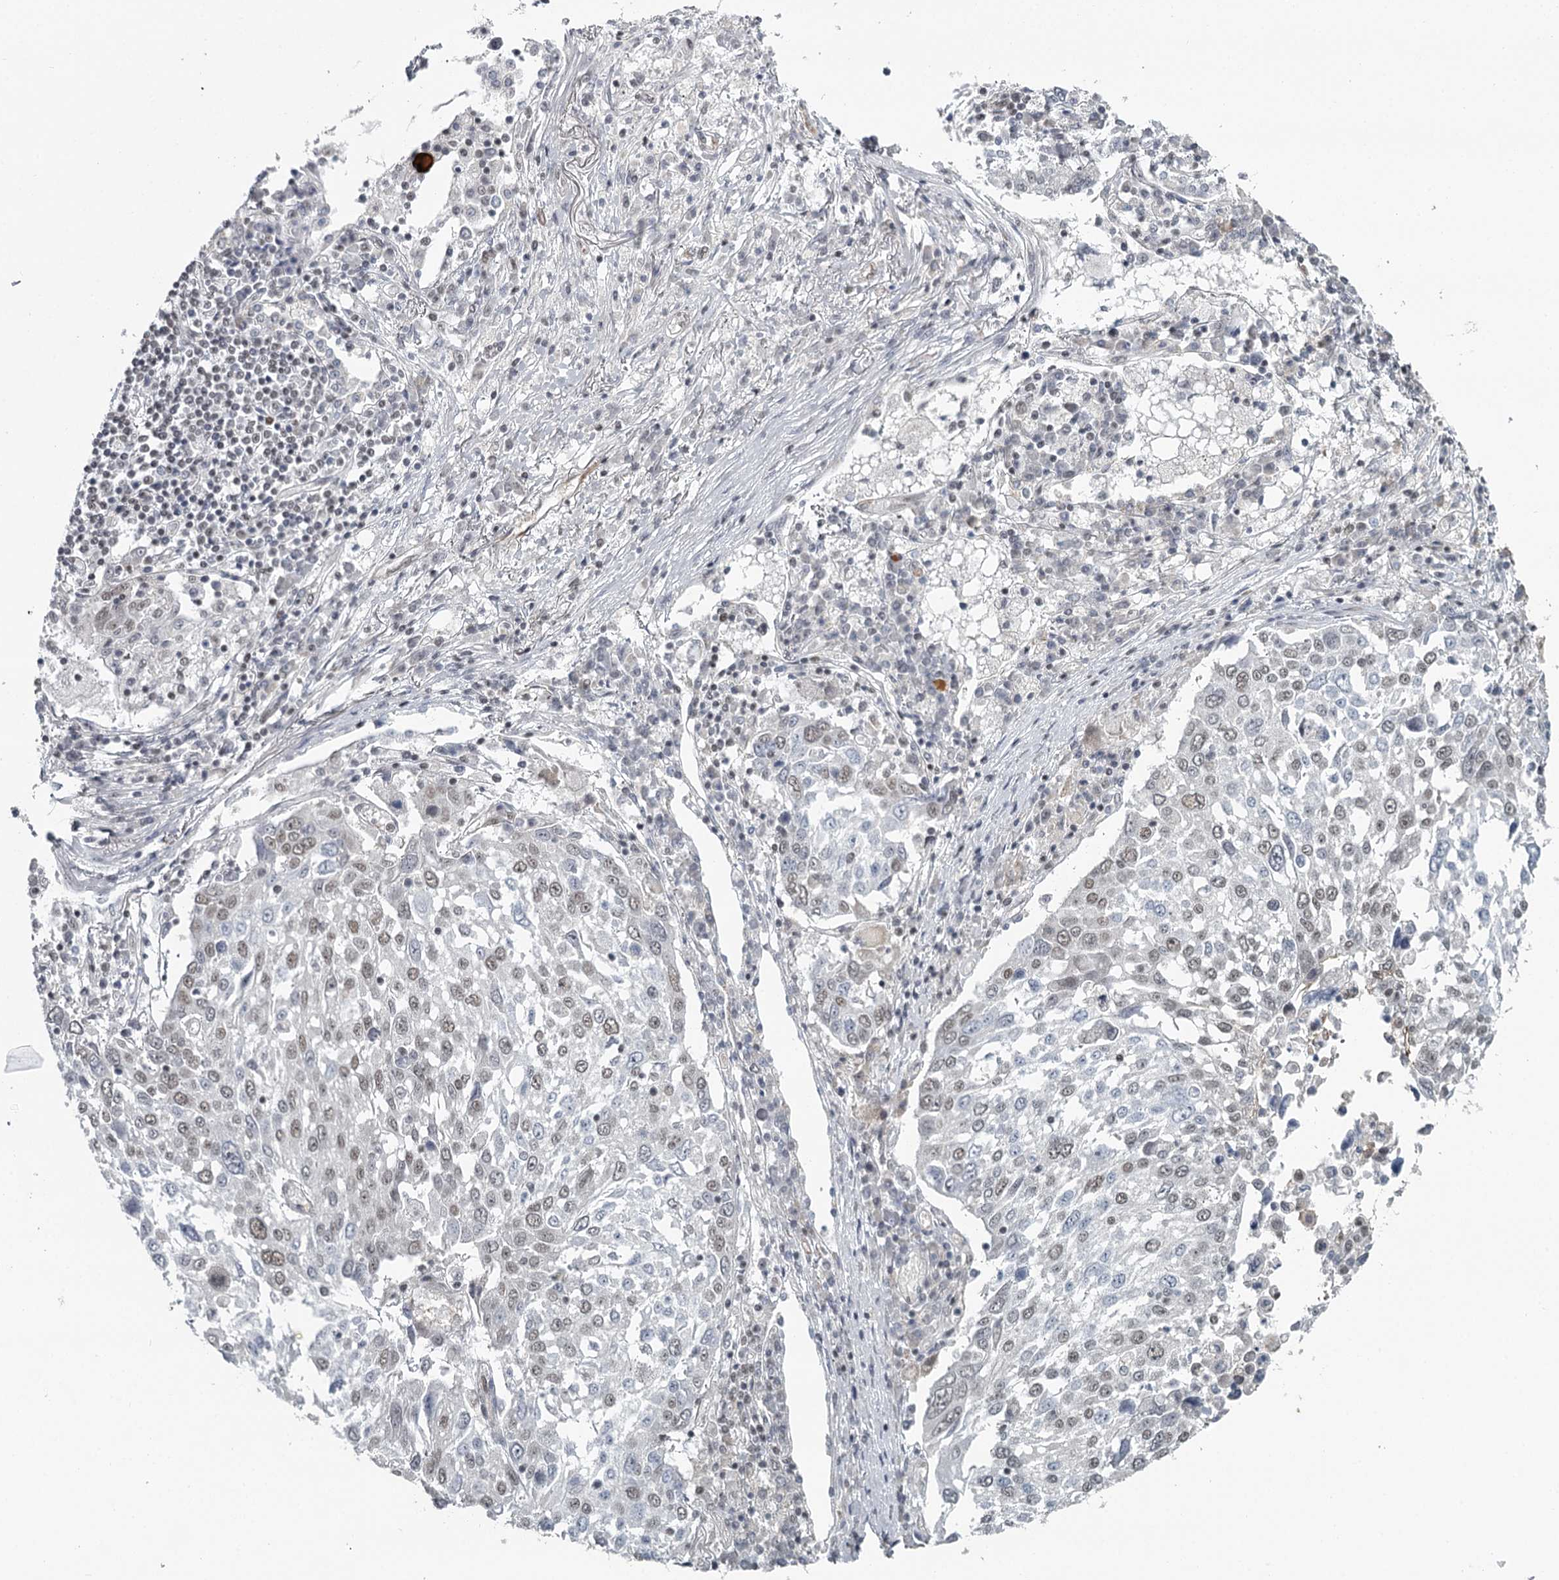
{"staining": {"intensity": "weak", "quantity": "25%-75%", "location": "nuclear"}, "tissue": "lung cancer", "cell_type": "Tumor cells", "image_type": "cancer", "snomed": [{"axis": "morphology", "description": "Squamous cell carcinoma, NOS"}, {"axis": "topography", "description": "Lung"}], "caption": "A photomicrograph of human lung cancer (squamous cell carcinoma) stained for a protein demonstrates weak nuclear brown staining in tumor cells.", "gene": "FAM13C", "patient": {"sex": "male", "age": 65}}